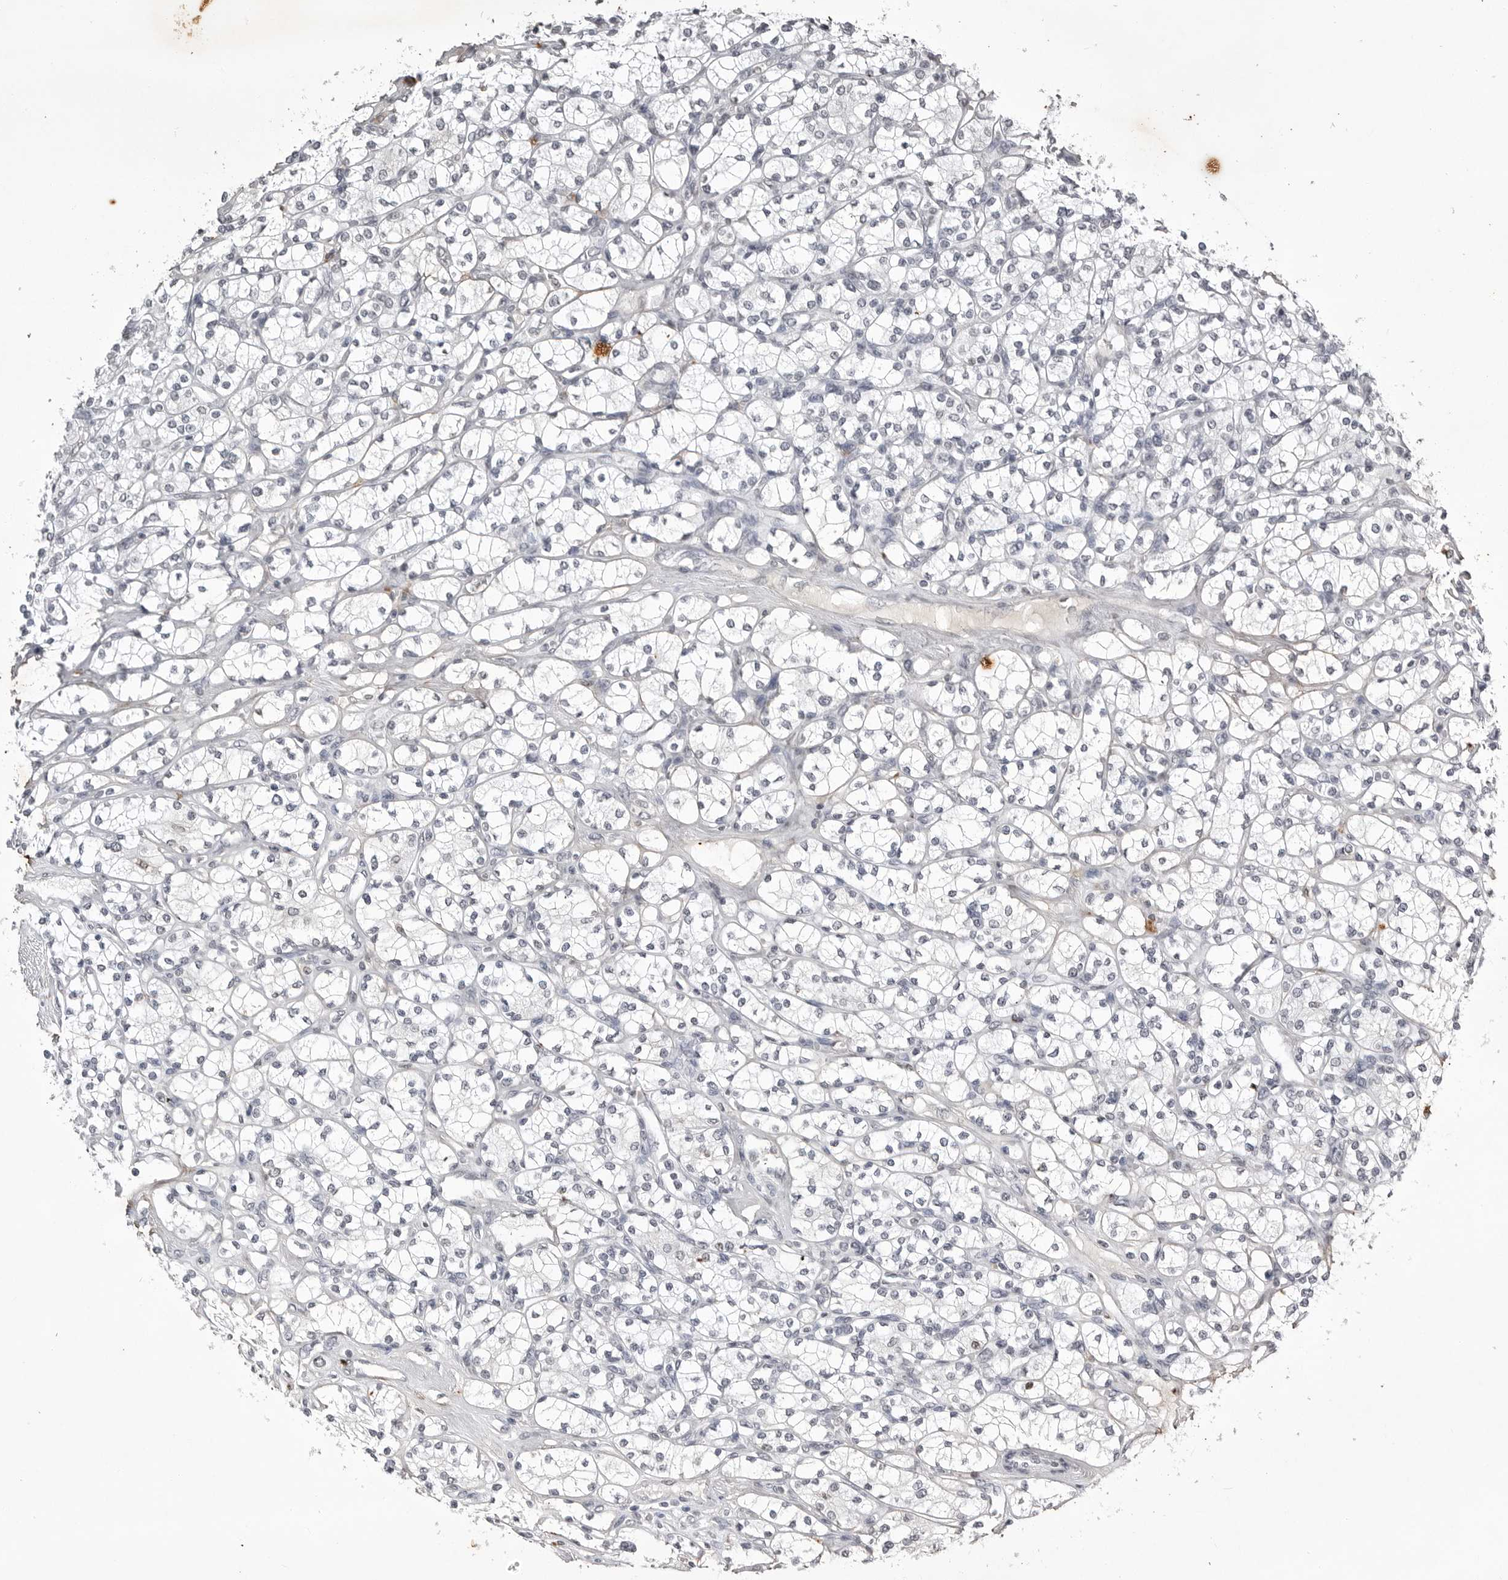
{"staining": {"intensity": "negative", "quantity": "none", "location": "none"}, "tissue": "renal cancer", "cell_type": "Tumor cells", "image_type": "cancer", "snomed": [{"axis": "morphology", "description": "Adenocarcinoma, NOS"}, {"axis": "topography", "description": "Kidney"}], "caption": "Human renal adenocarcinoma stained for a protein using immunohistochemistry (IHC) exhibits no staining in tumor cells.", "gene": "RRM1", "patient": {"sex": "male", "age": 77}}